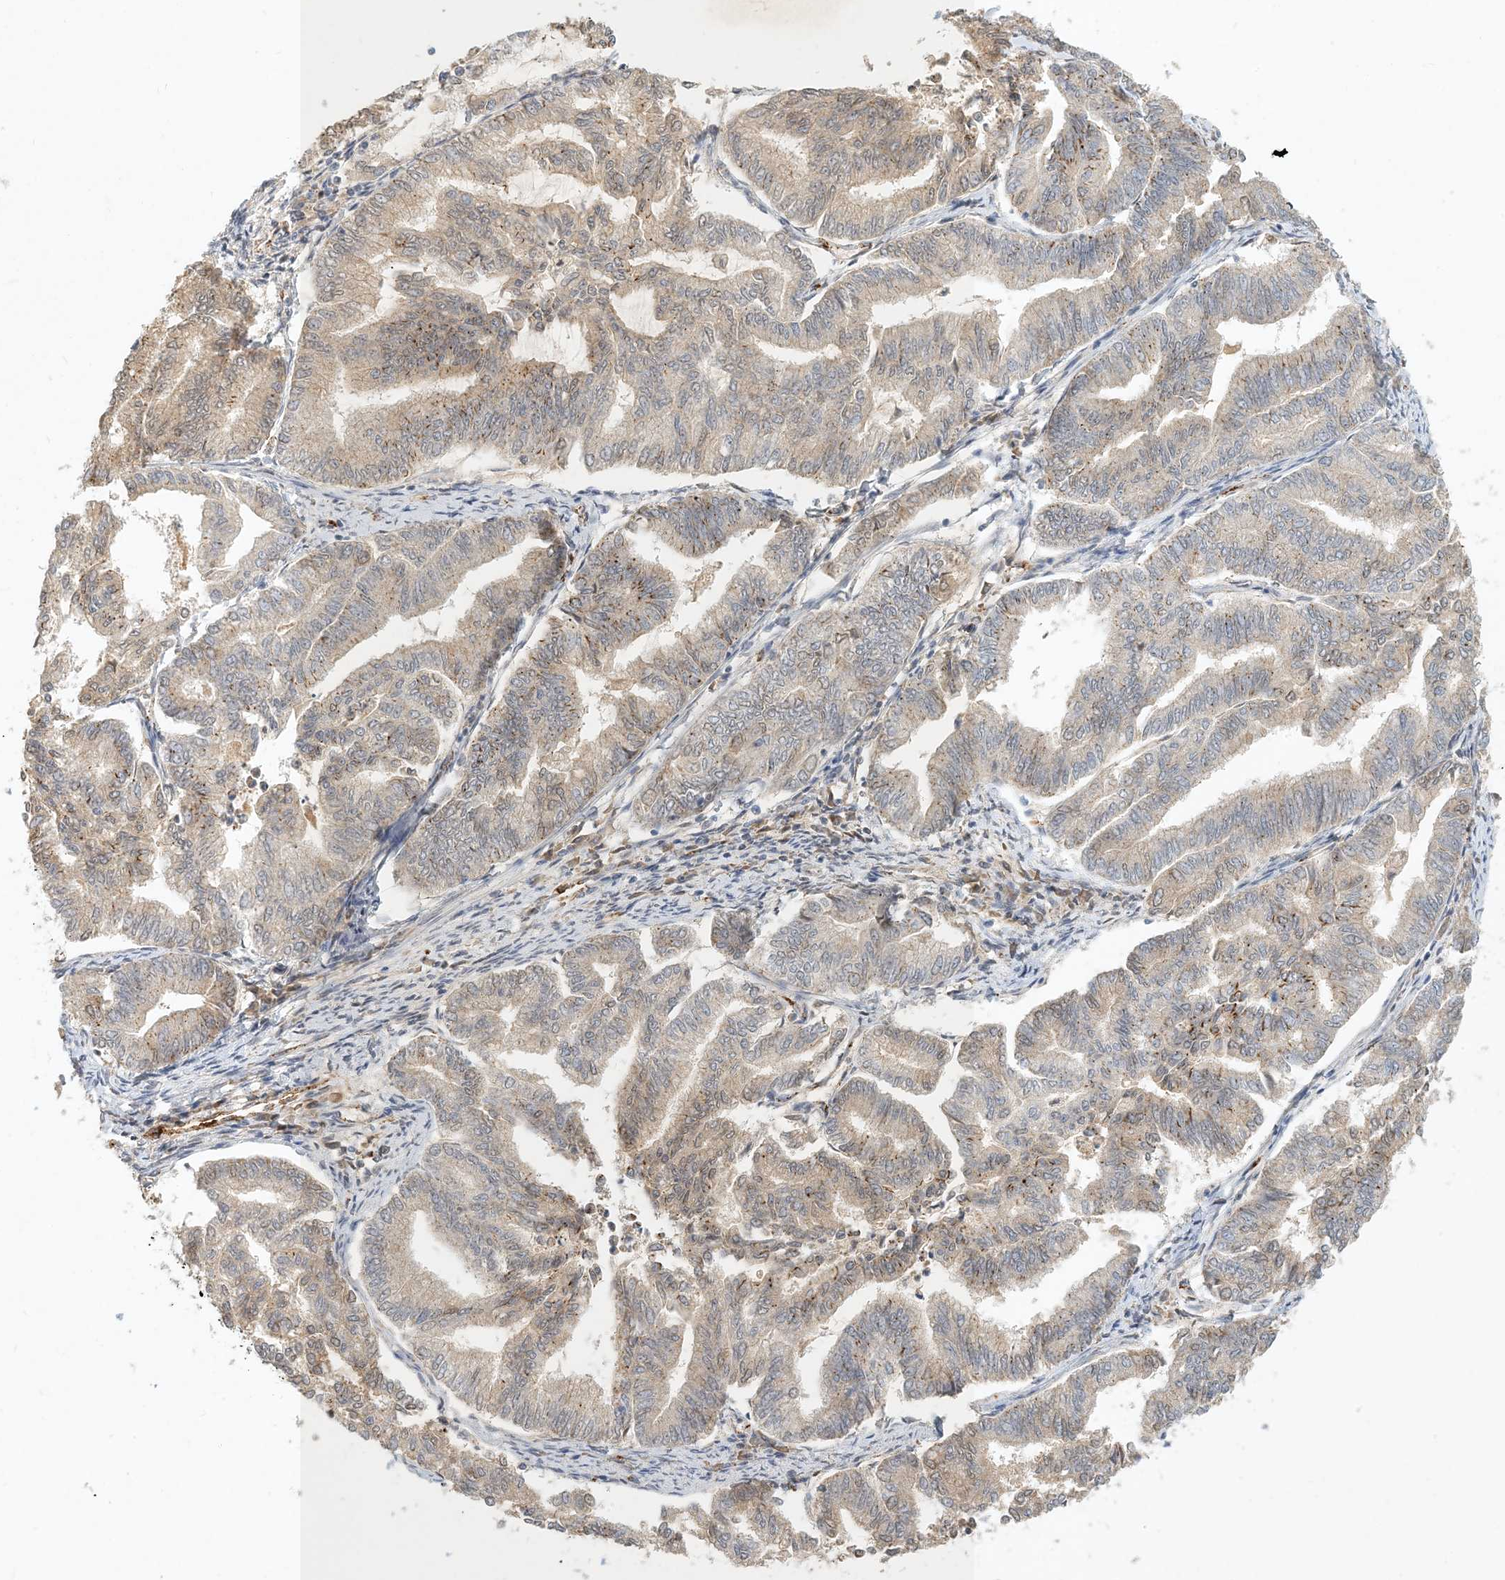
{"staining": {"intensity": "weak", "quantity": ">75%", "location": "cytoplasmic/membranous"}, "tissue": "endometrial cancer", "cell_type": "Tumor cells", "image_type": "cancer", "snomed": [{"axis": "morphology", "description": "Adenocarcinoma, NOS"}, {"axis": "topography", "description": "Endometrium"}], "caption": "A photomicrograph of endometrial cancer (adenocarcinoma) stained for a protein displays weak cytoplasmic/membranous brown staining in tumor cells.", "gene": "ZBTB3", "patient": {"sex": "female", "age": 79}}